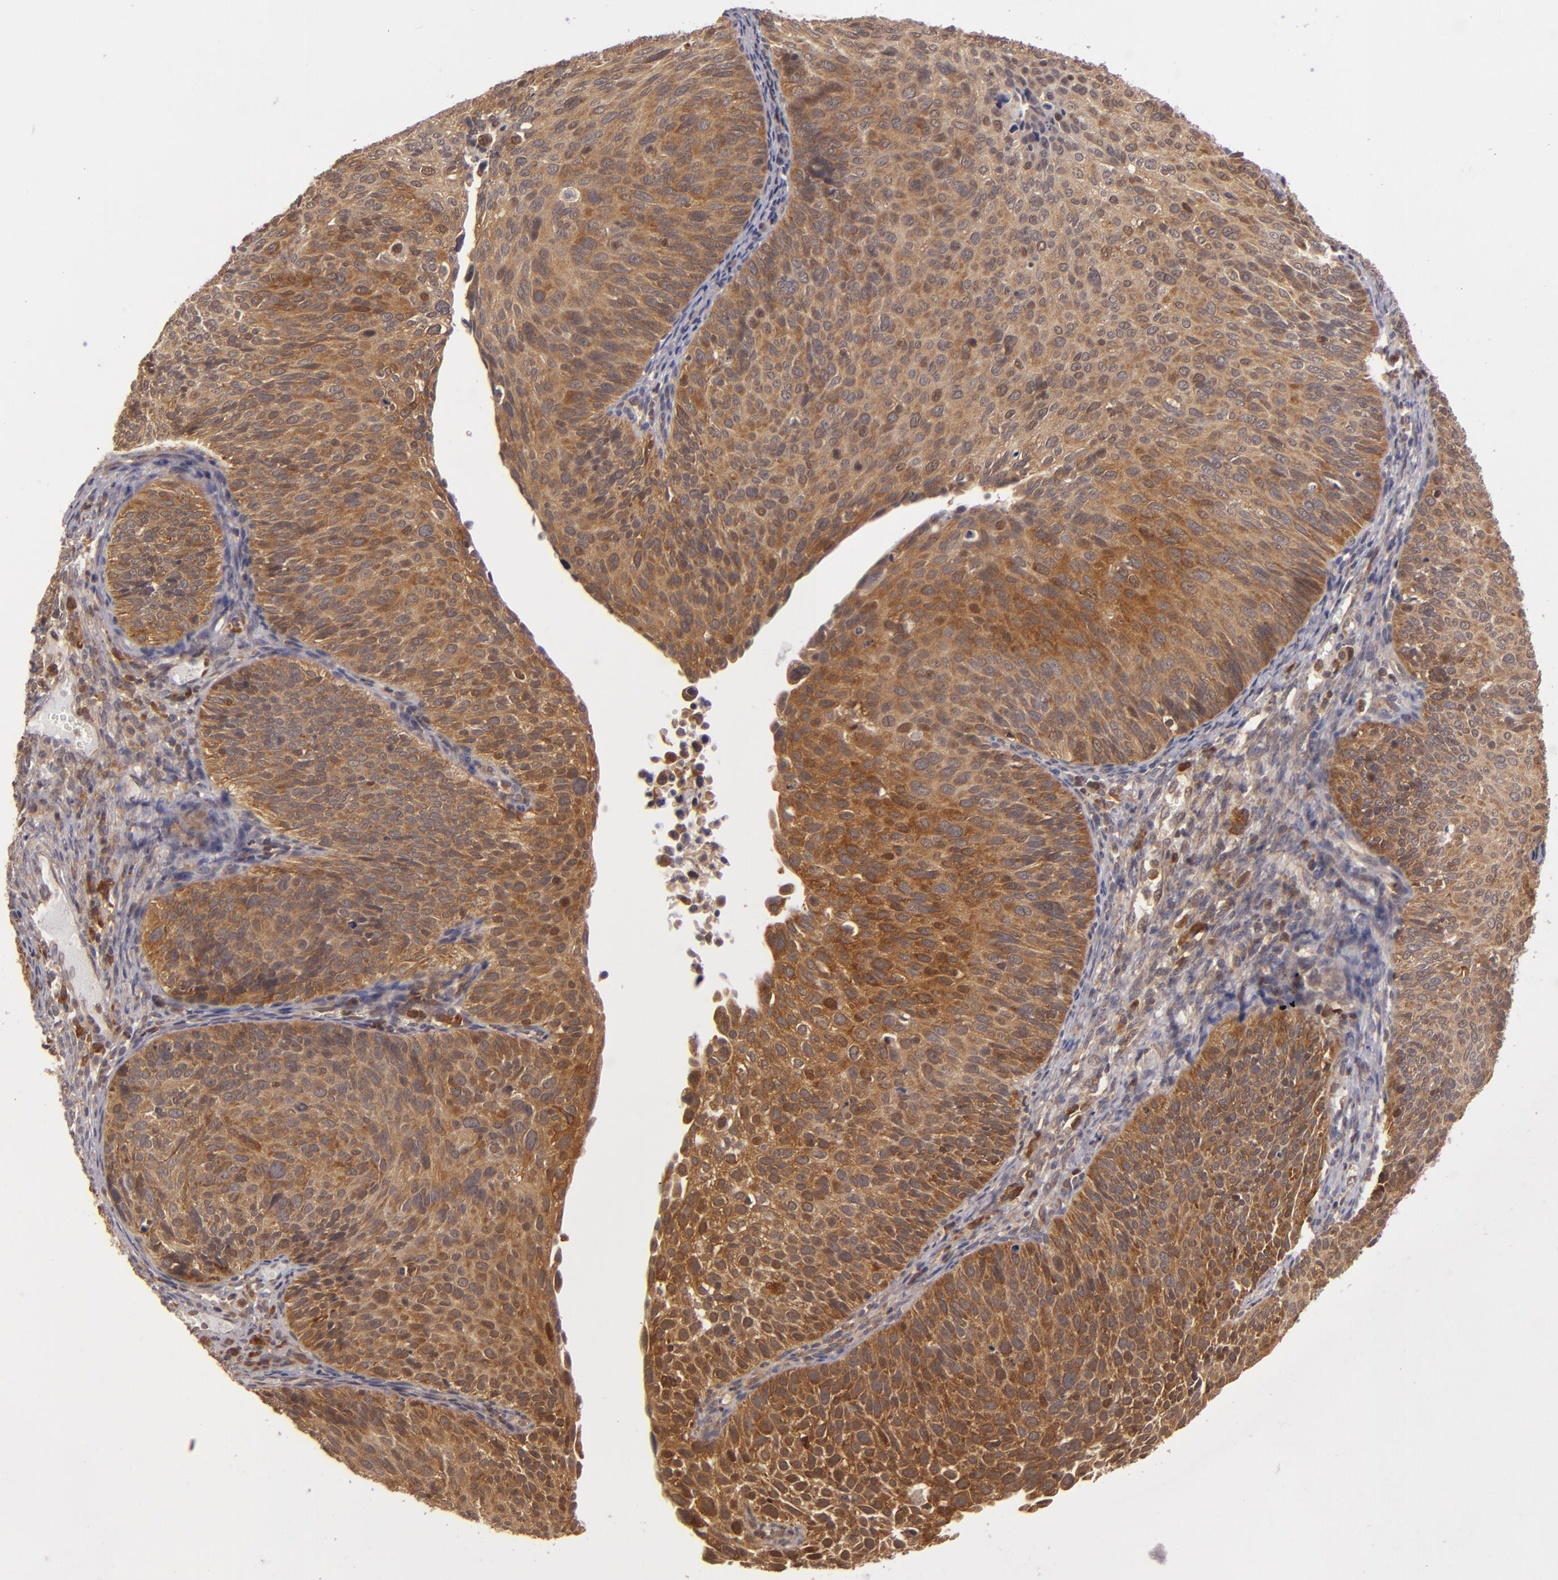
{"staining": {"intensity": "moderate", "quantity": ">75%", "location": "cytoplasmic/membranous"}, "tissue": "cervical cancer", "cell_type": "Tumor cells", "image_type": "cancer", "snomed": [{"axis": "morphology", "description": "Squamous cell carcinoma, NOS"}, {"axis": "topography", "description": "Cervix"}], "caption": "Protein positivity by immunohistochemistry exhibits moderate cytoplasmic/membranous staining in approximately >75% of tumor cells in cervical squamous cell carcinoma. The staining was performed using DAB to visualize the protein expression in brown, while the nuclei were stained in blue with hematoxylin (Magnification: 20x).", "gene": "MAPK3", "patient": {"sex": "female", "age": 36}}